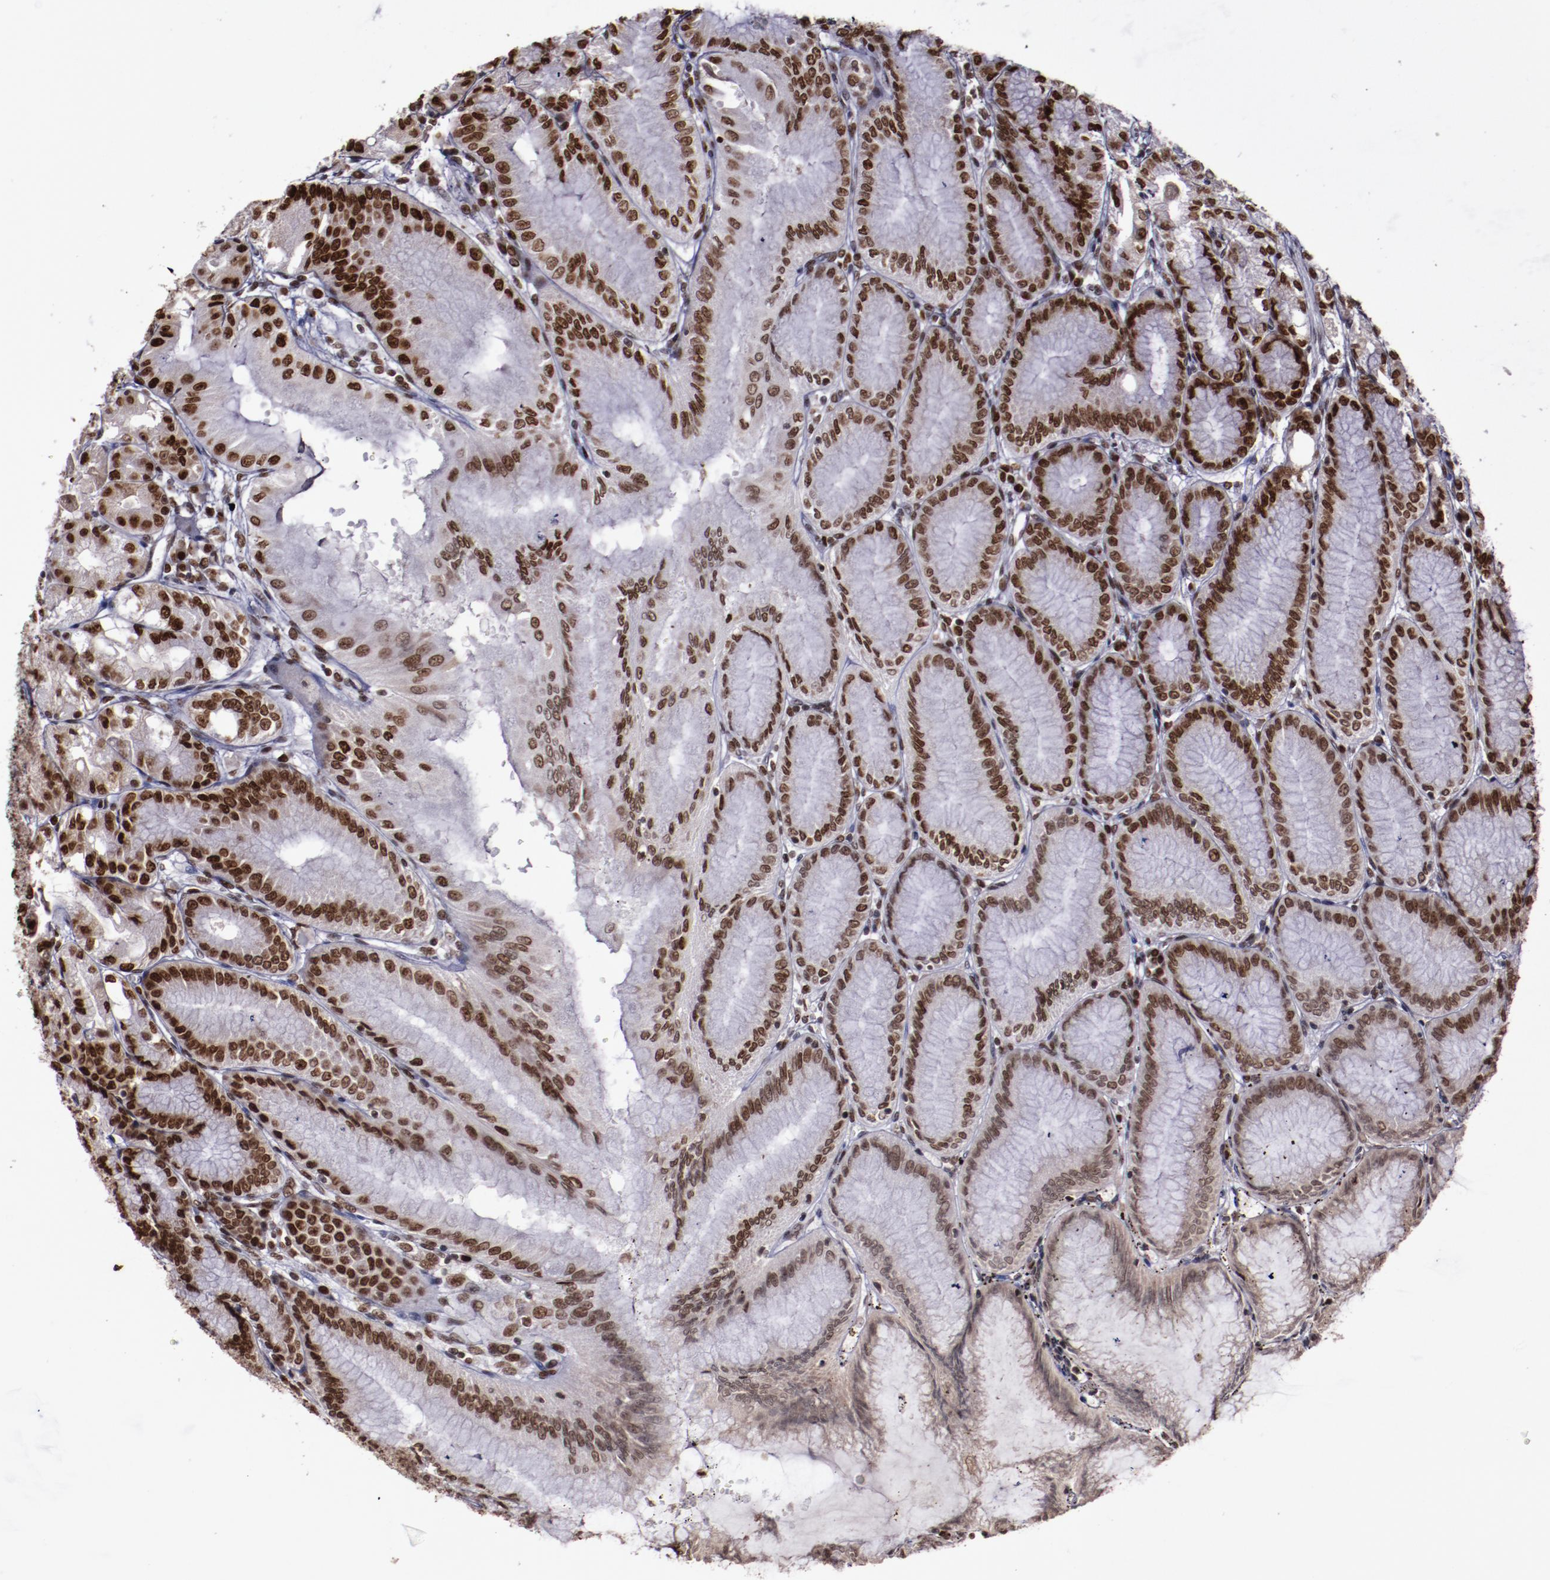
{"staining": {"intensity": "moderate", "quantity": ">75%", "location": "nuclear"}, "tissue": "stomach", "cell_type": "Glandular cells", "image_type": "normal", "snomed": [{"axis": "morphology", "description": "Normal tissue, NOS"}, {"axis": "topography", "description": "Stomach, lower"}], "caption": "A medium amount of moderate nuclear positivity is appreciated in about >75% of glandular cells in normal stomach.", "gene": "APEX1", "patient": {"sex": "male", "age": 71}}